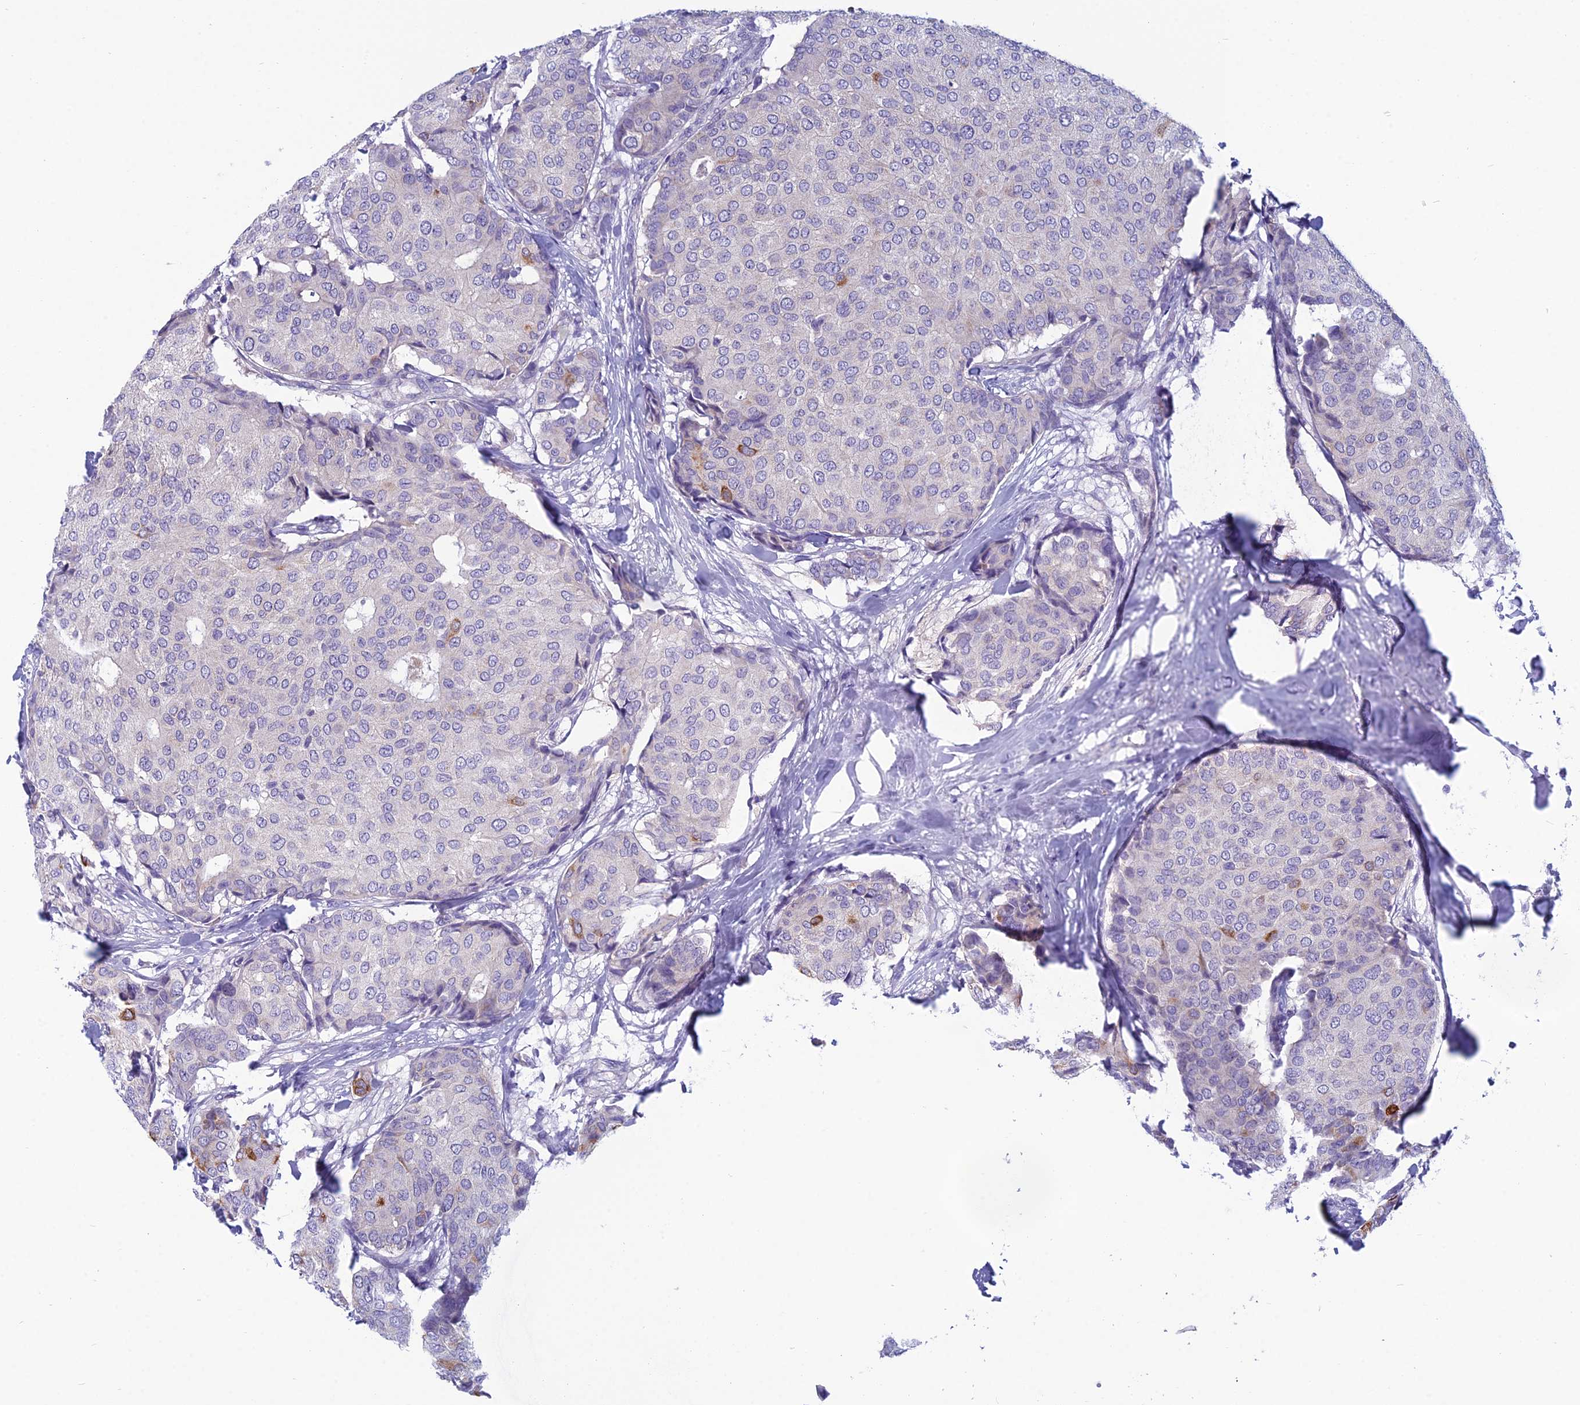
{"staining": {"intensity": "moderate", "quantity": "<25%", "location": "cytoplasmic/membranous"}, "tissue": "breast cancer", "cell_type": "Tumor cells", "image_type": "cancer", "snomed": [{"axis": "morphology", "description": "Duct carcinoma"}, {"axis": "topography", "description": "Breast"}], "caption": "Immunohistochemical staining of breast cancer (infiltrating ductal carcinoma) exhibits moderate cytoplasmic/membranous protein expression in about <25% of tumor cells.", "gene": "RBM41", "patient": {"sex": "female", "age": 75}}